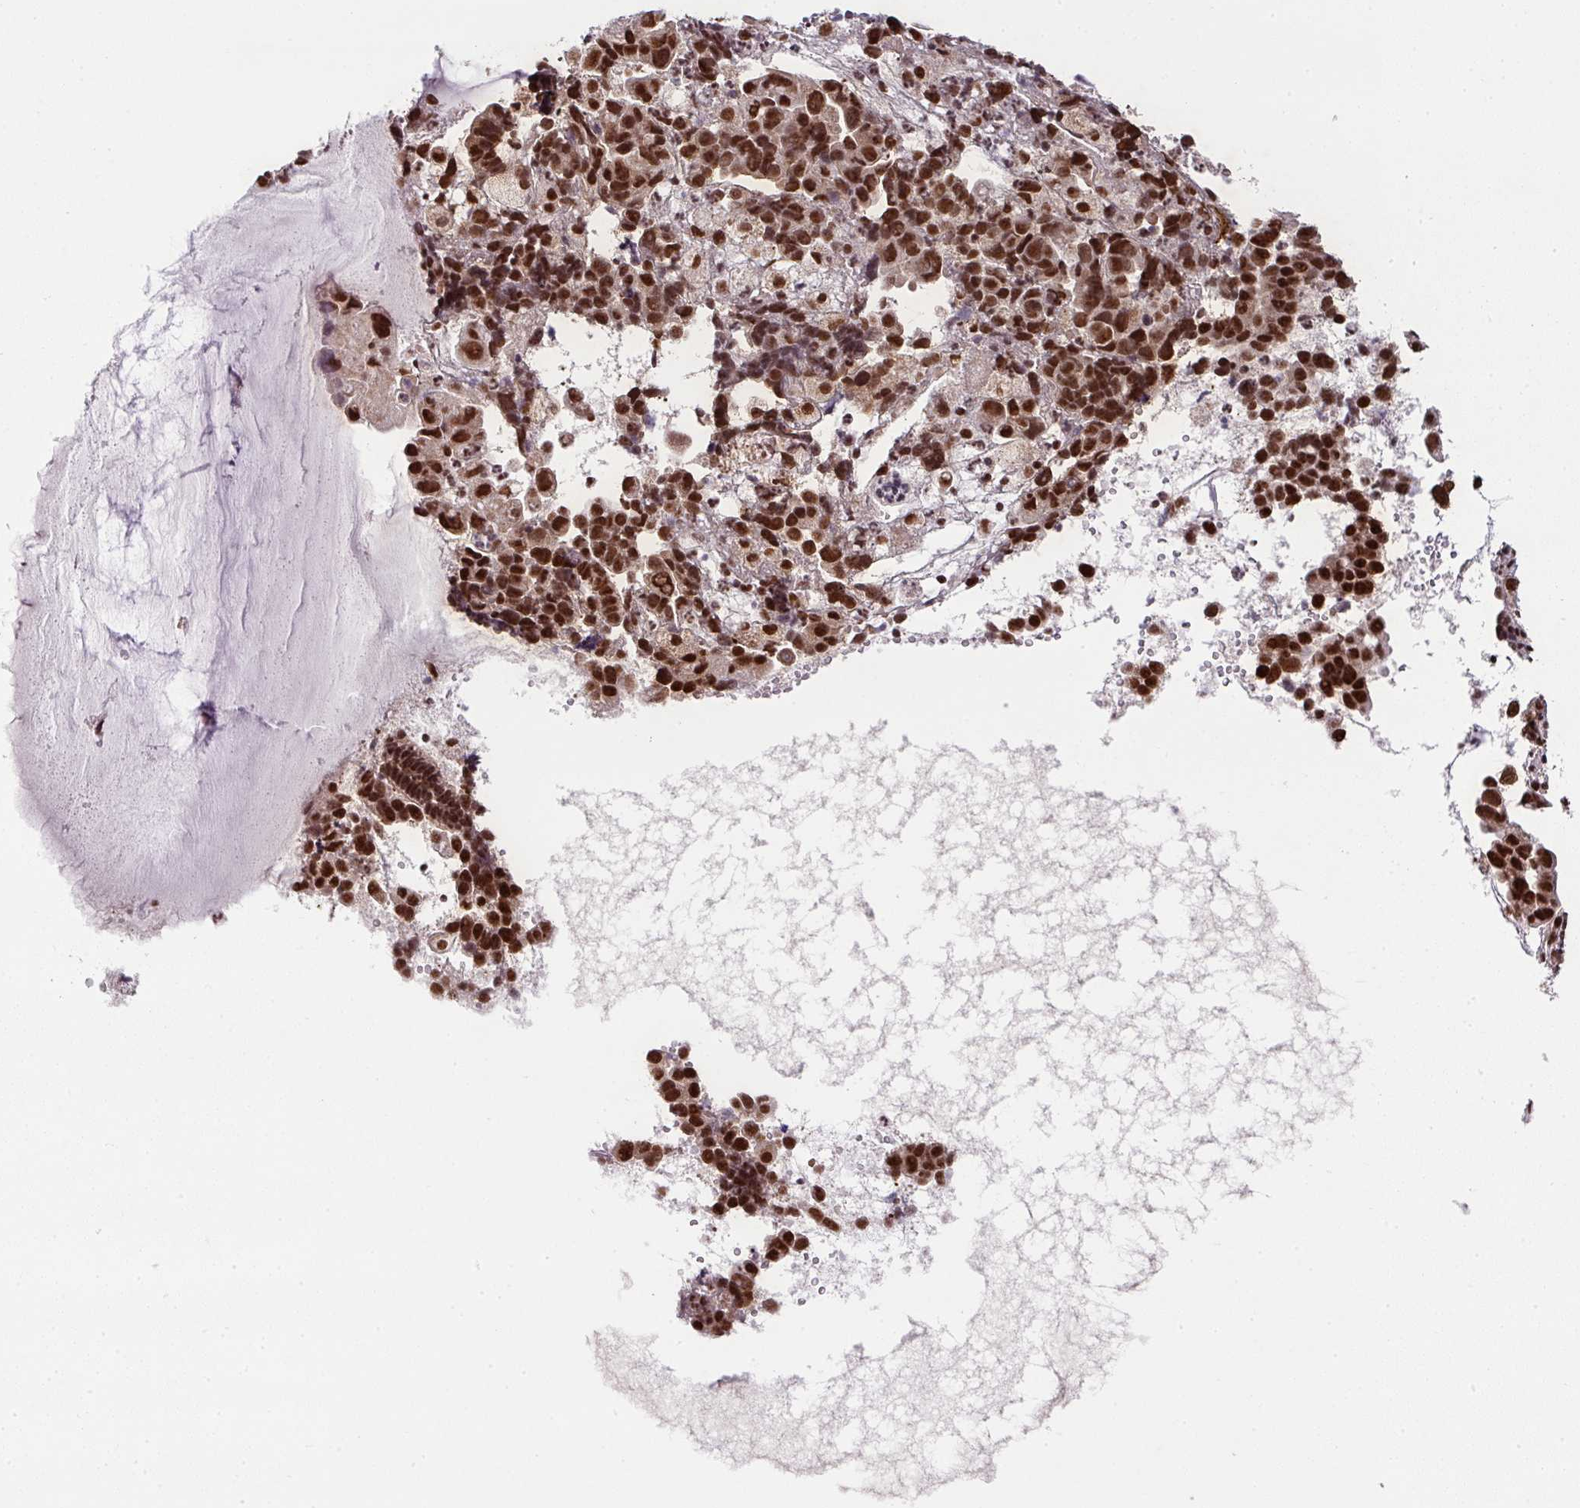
{"staining": {"intensity": "strong", "quantity": ">75%", "location": "nuclear"}, "tissue": "endometrial cancer", "cell_type": "Tumor cells", "image_type": "cancer", "snomed": [{"axis": "morphology", "description": "Adenocarcinoma, NOS"}, {"axis": "topography", "description": "Endometrium"}], "caption": "Human endometrial cancer stained for a protein (brown) displays strong nuclear positive staining in about >75% of tumor cells.", "gene": "PLK1", "patient": {"sex": "female", "age": 57}}